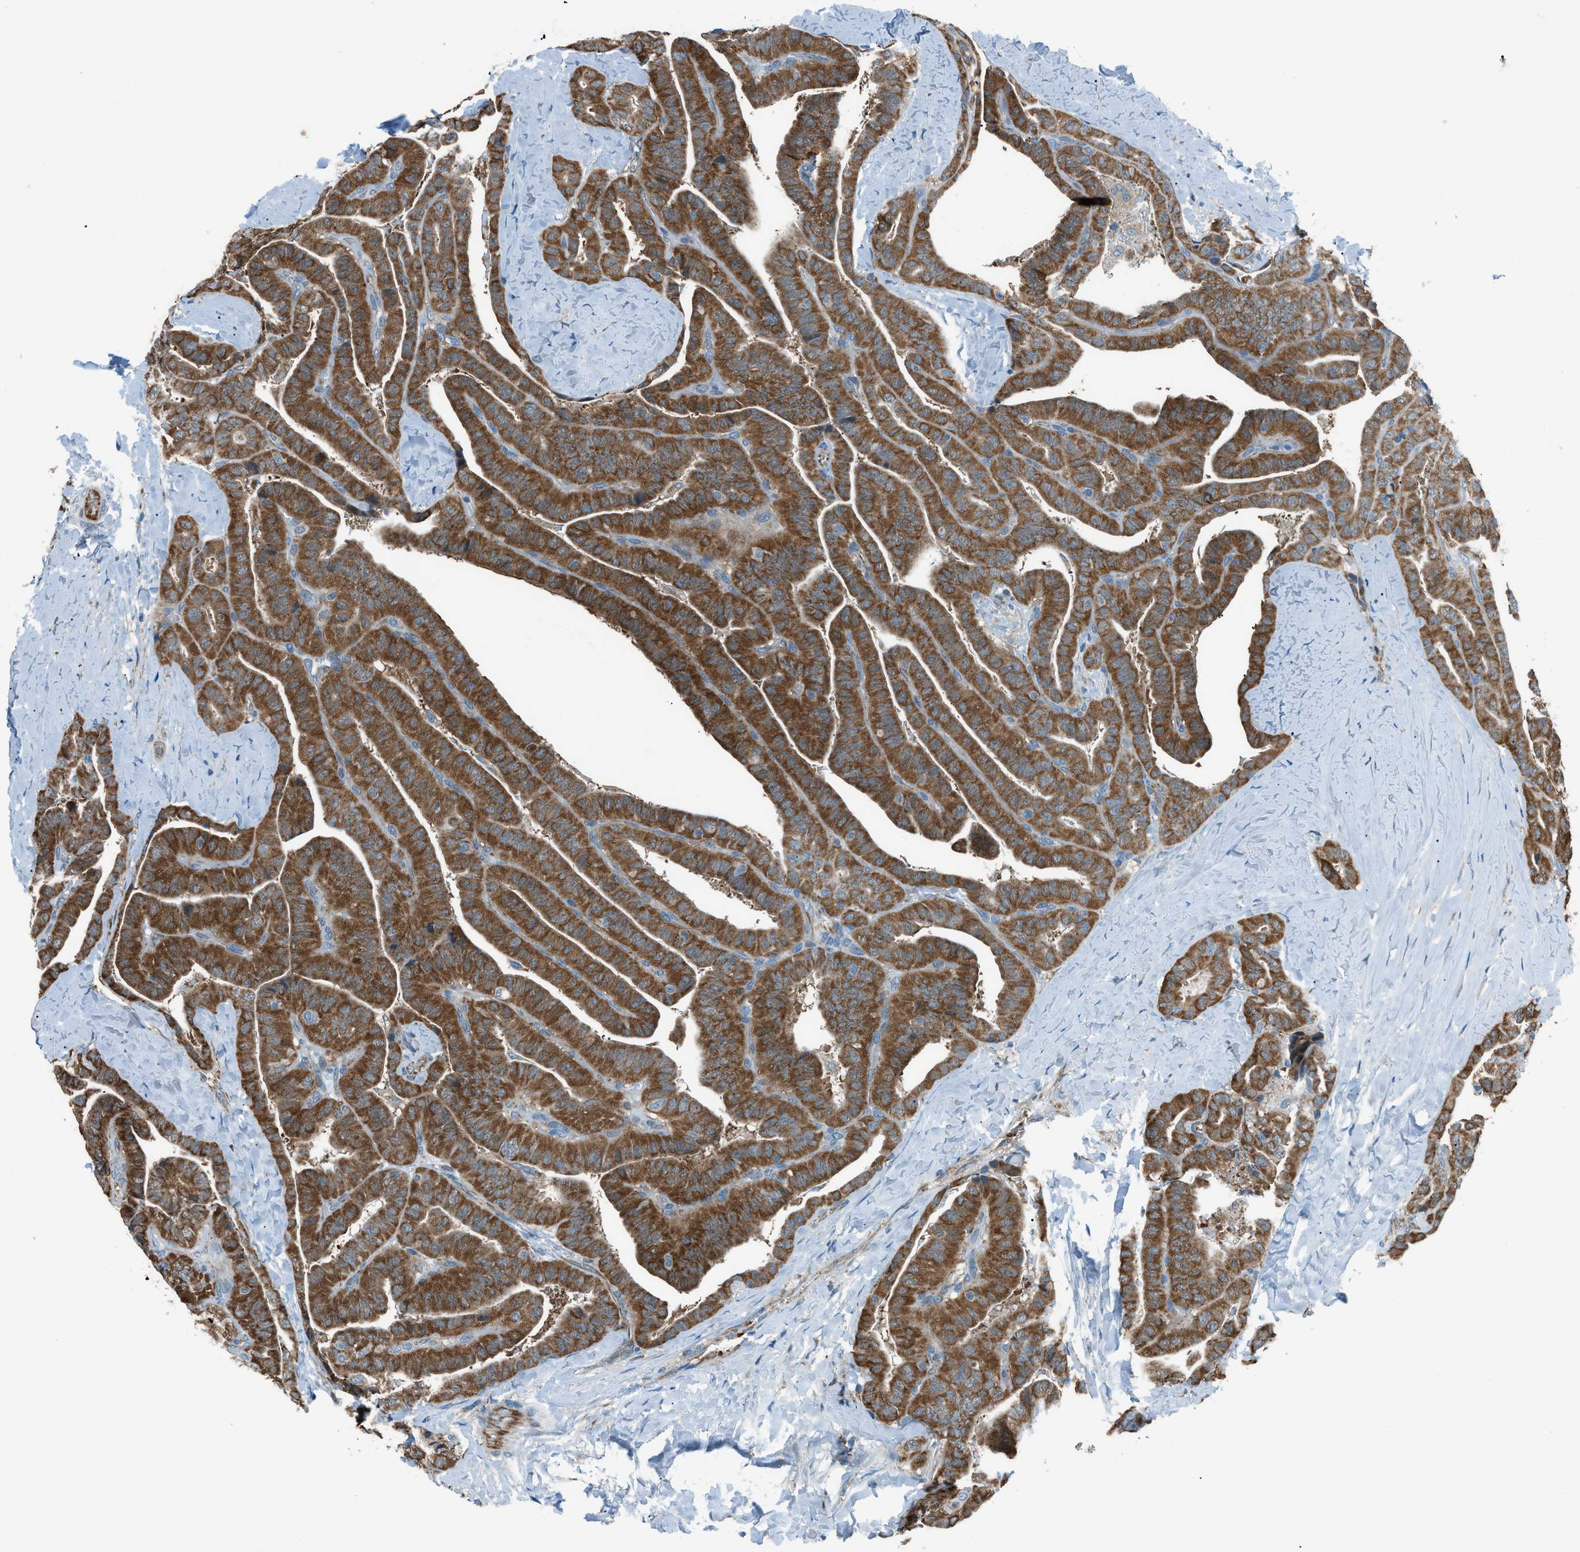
{"staining": {"intensity": "strong", "quantity": ">75%", "location": "cytoplasmic/membranous"}, "tissue": "thyroid cancer", "cell_type": "Tumor cells", "image_type": "cancer", "snomed": [{"axis": "morphology", "description": "Papillary adenocarcinoma, NOS"}, {"axis": "topography", "description": "Thyroid gland"}], "caption": "Protein expression by immunohistochemistry (IHC) exhibits strong cytoplasmic/membranous expression in approximately >75% of tumor cells in thyroid cancer (papillary adenocarcinoma). Using DAB (3,3'-diaminobenzidine) (brown) and hematoxylin (blue) stains, captured at high magnification using brightfield microscopy.", "gene": "PIGG", "patient": {"sex": "male", "age": 77}}